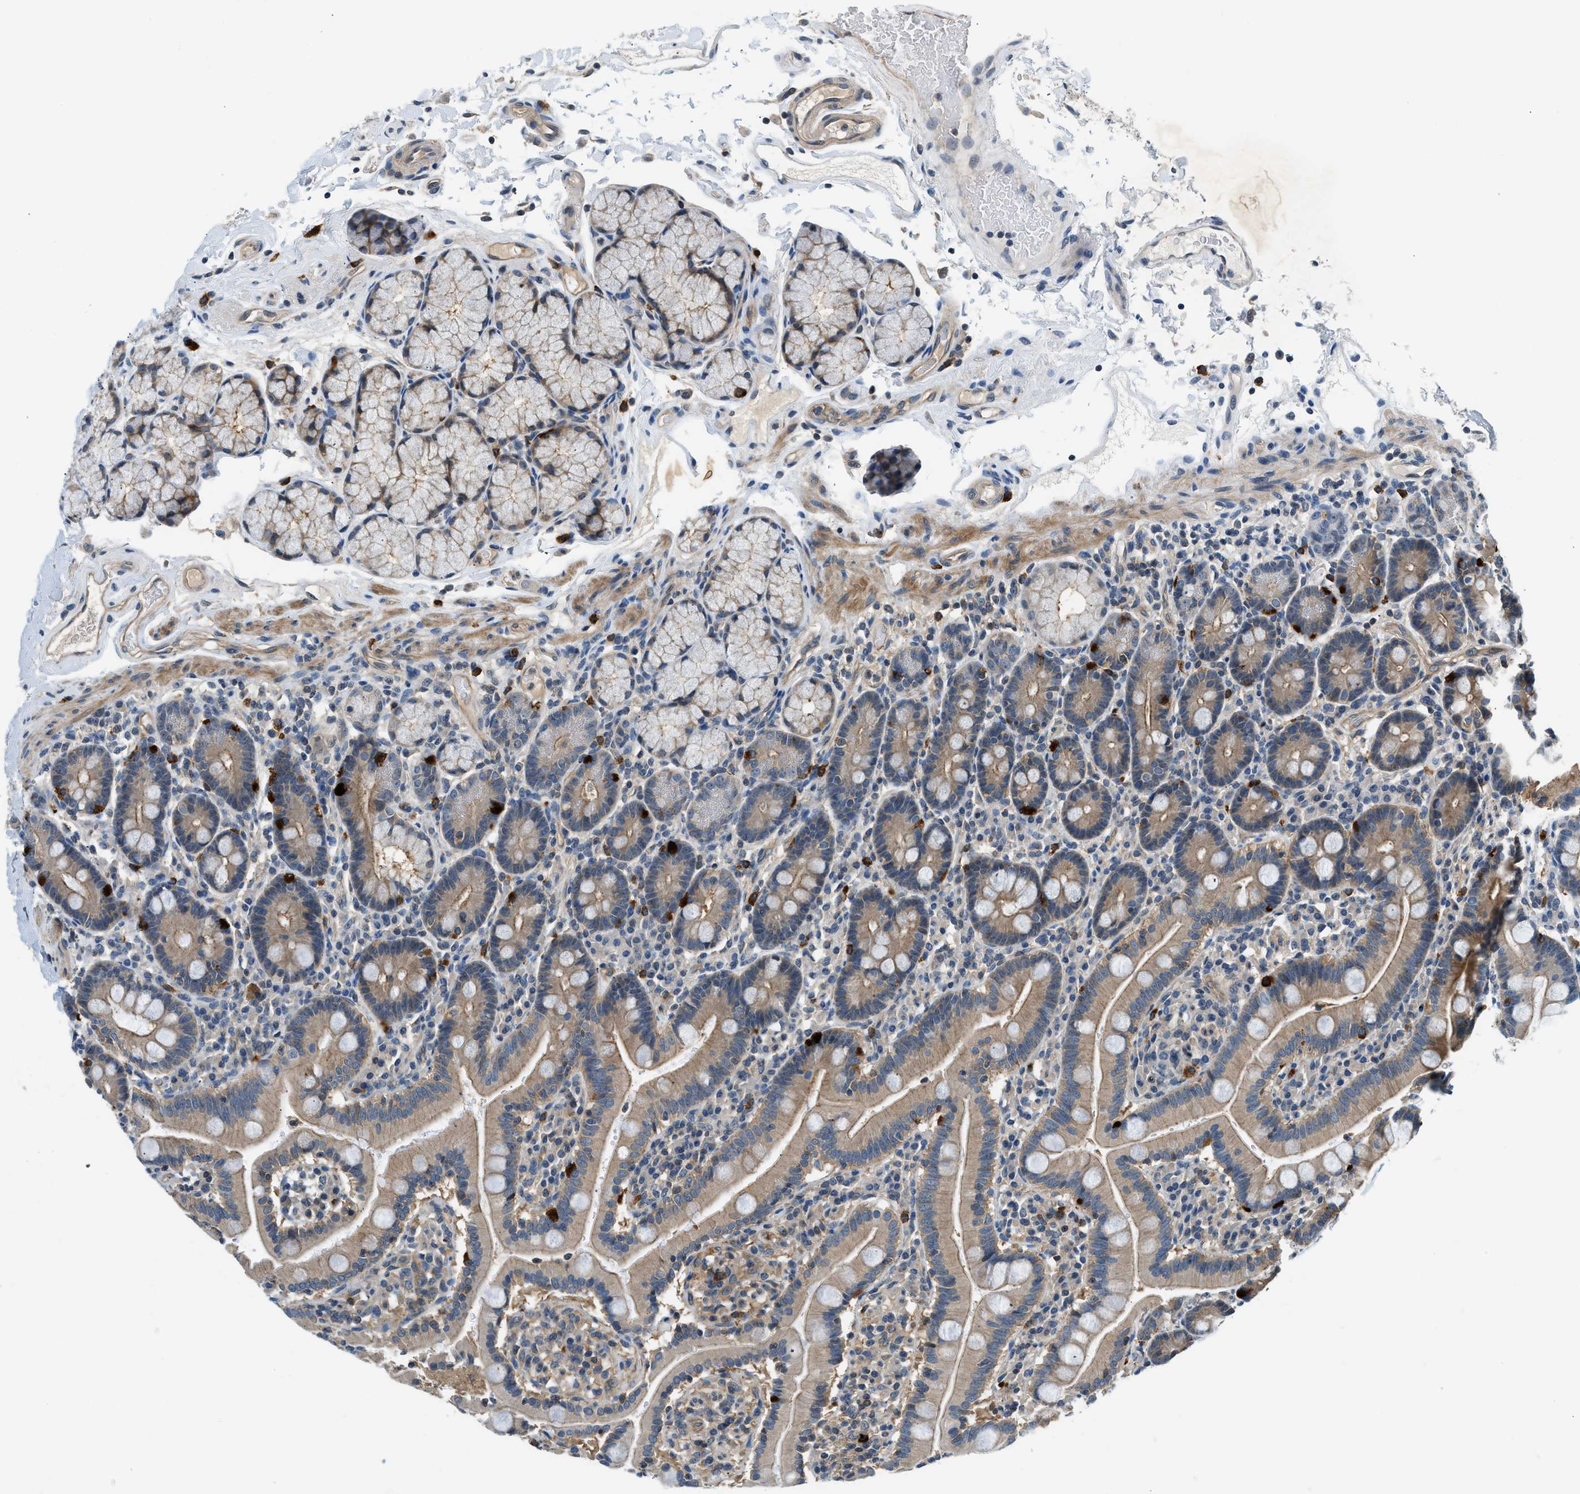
{"staining": {"intensity": "strong", "quantity": "<25%", "location": "cytoplasmic/membranous,nuclear"}, "tissue": "duodenum", "cell_type": "Glandular cells", "image_type": "normal", "snomed": [{"axis": "morphology", "description": "Normal tissue, NOS"}, {"axis": "topography", "description": "Small intestine, NOS"}], "caption": "Protein expression analysis of normal human duodenum reveals strong cytoplasmic/membranous,nuclear staining in about <25% of glandular cells. (Stains: DAB (3,3'-diaminobenzidine) in brown, nuclei in blue, Microscopy: brightfield microscopy at high magnification).", "gene": "CBLB", "patient": {"sex": "female", "age": 71}}